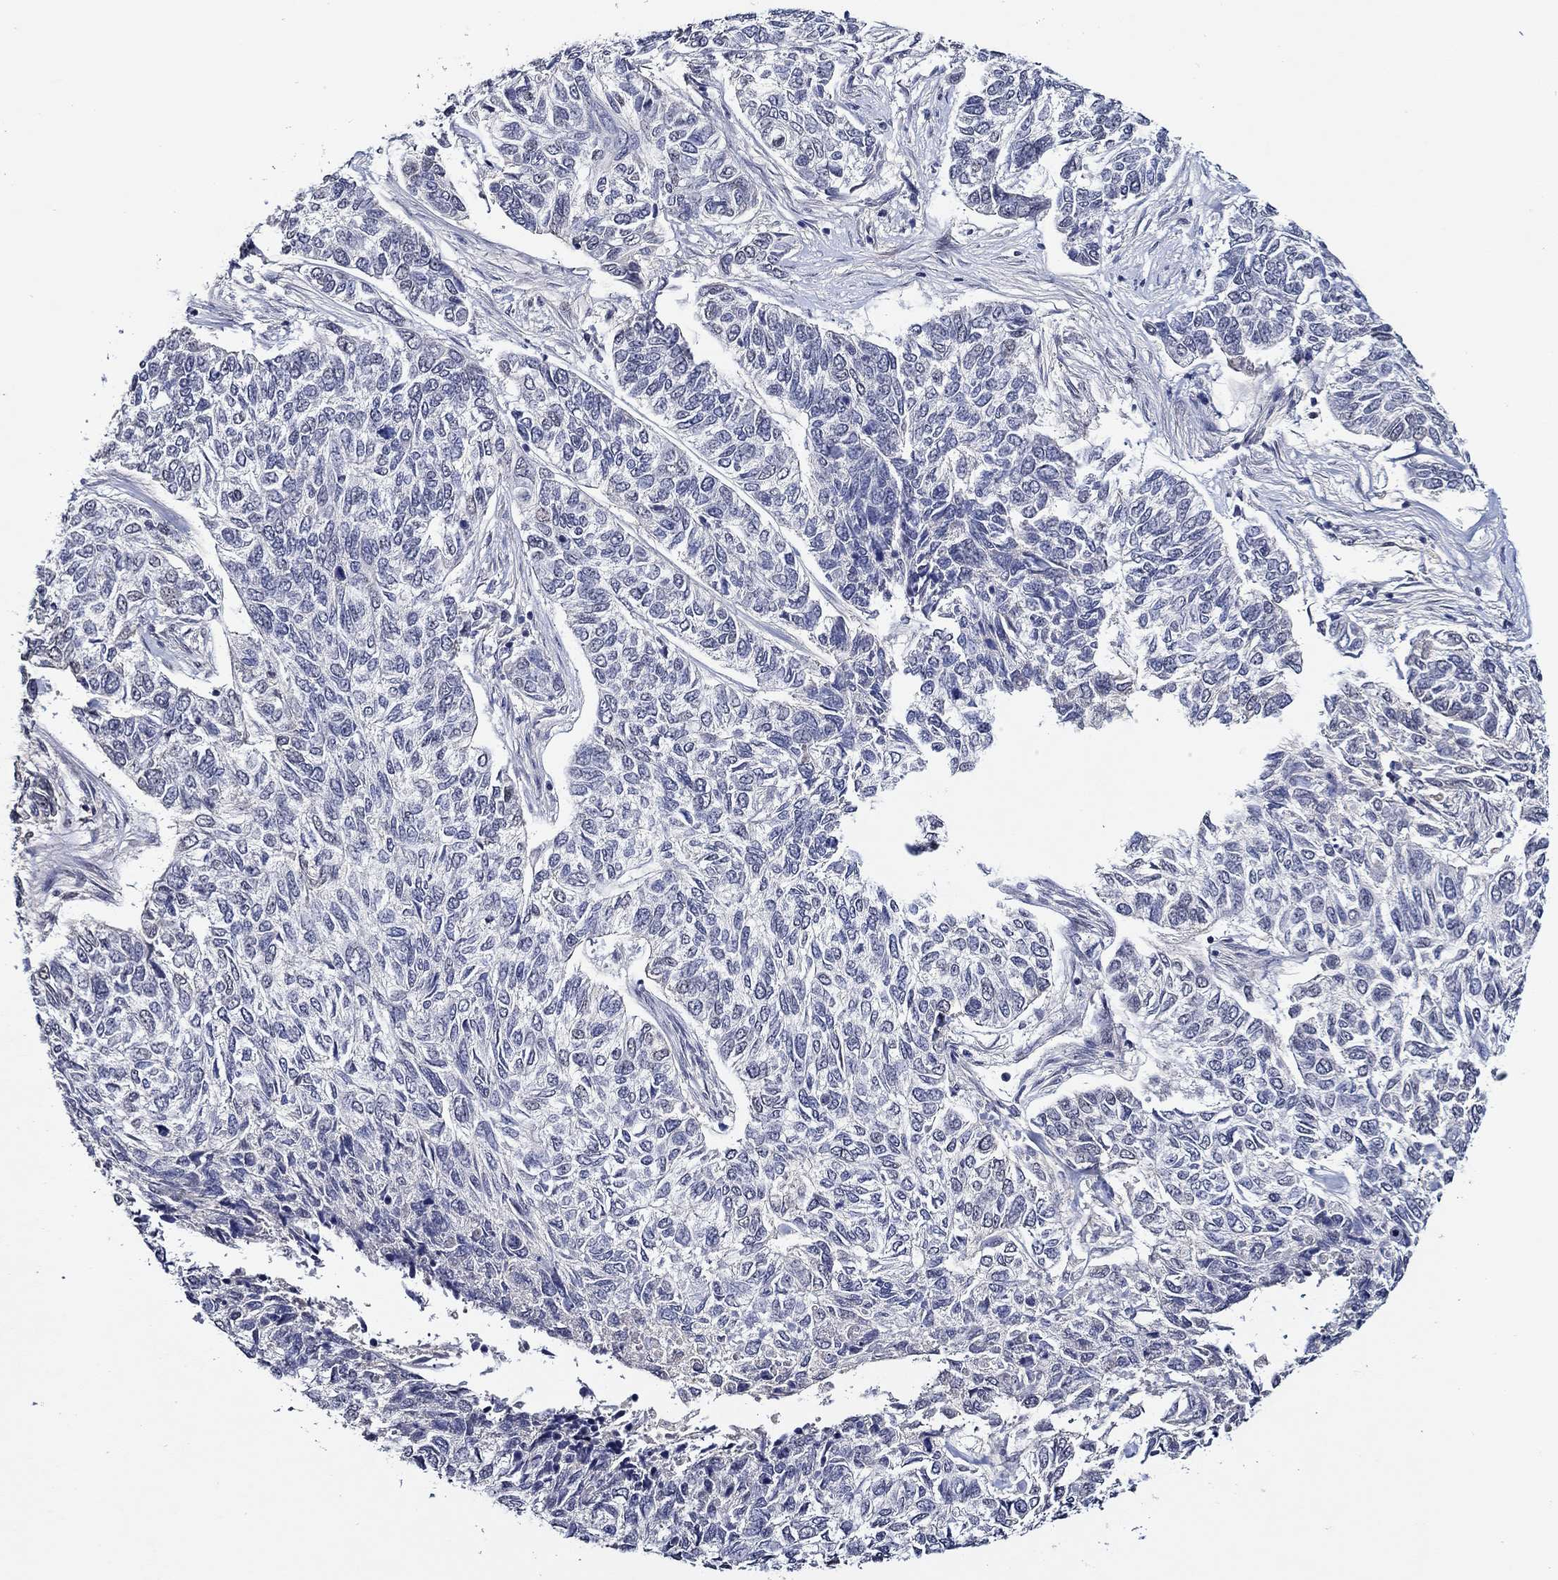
{"staining": {"intensity": "negative", "quantity": "none", "location": "none"}, "tissue": "skin cancer", "cell_type": "Tumor cells", "image_type": "cancer", "snomed": [{"axis": "morphology", "description": "Basal cell carcinoma"}, {"axis": "topography", "description": "Skin"}], "caption": "Skin cancer (basal cell carcinoma) stained for a protein using IHC demonstrates no staining tumor cells.", "gene": "GATA2", "patient": {"sex": "female", "age": 65}}